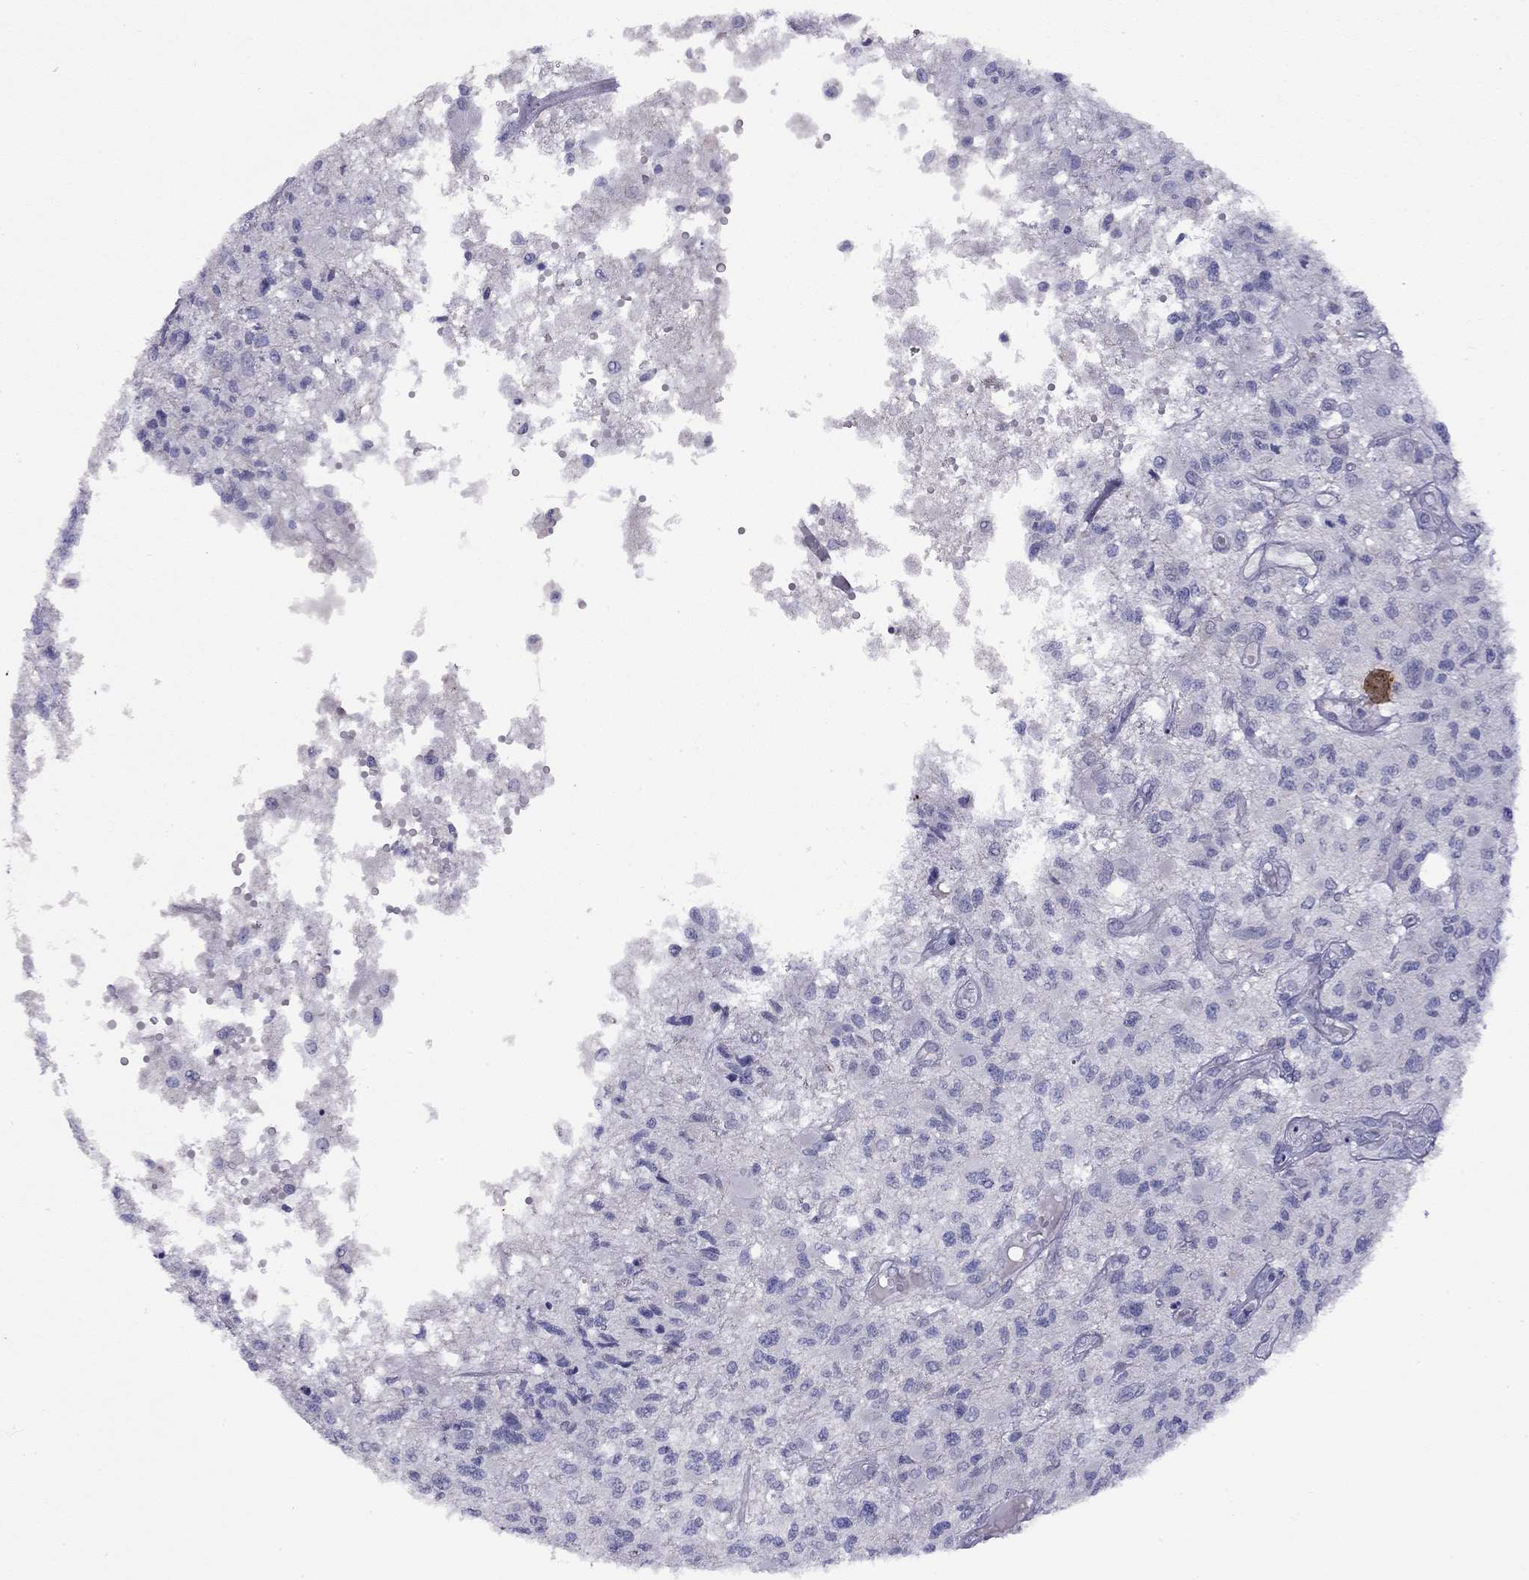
{"staining": {"intensity": "negative", "quantity": "none", "location": "none"}, "tissue": "glioma", "cell_type": "Tumor cells", "image_type": "cancer", "snomed": [{"axis": "morphology", "description": "Glioma, malignant, High grade"}, {"axis": "topography", "description": "Brain"}], "caption": "Immunohistochemistry (IHC) of high-grade glioma (malignant) demonstrates no staining in tumor cells.", "gene": "CPNE4", "patient": {"sex": "female", "age": 63}}